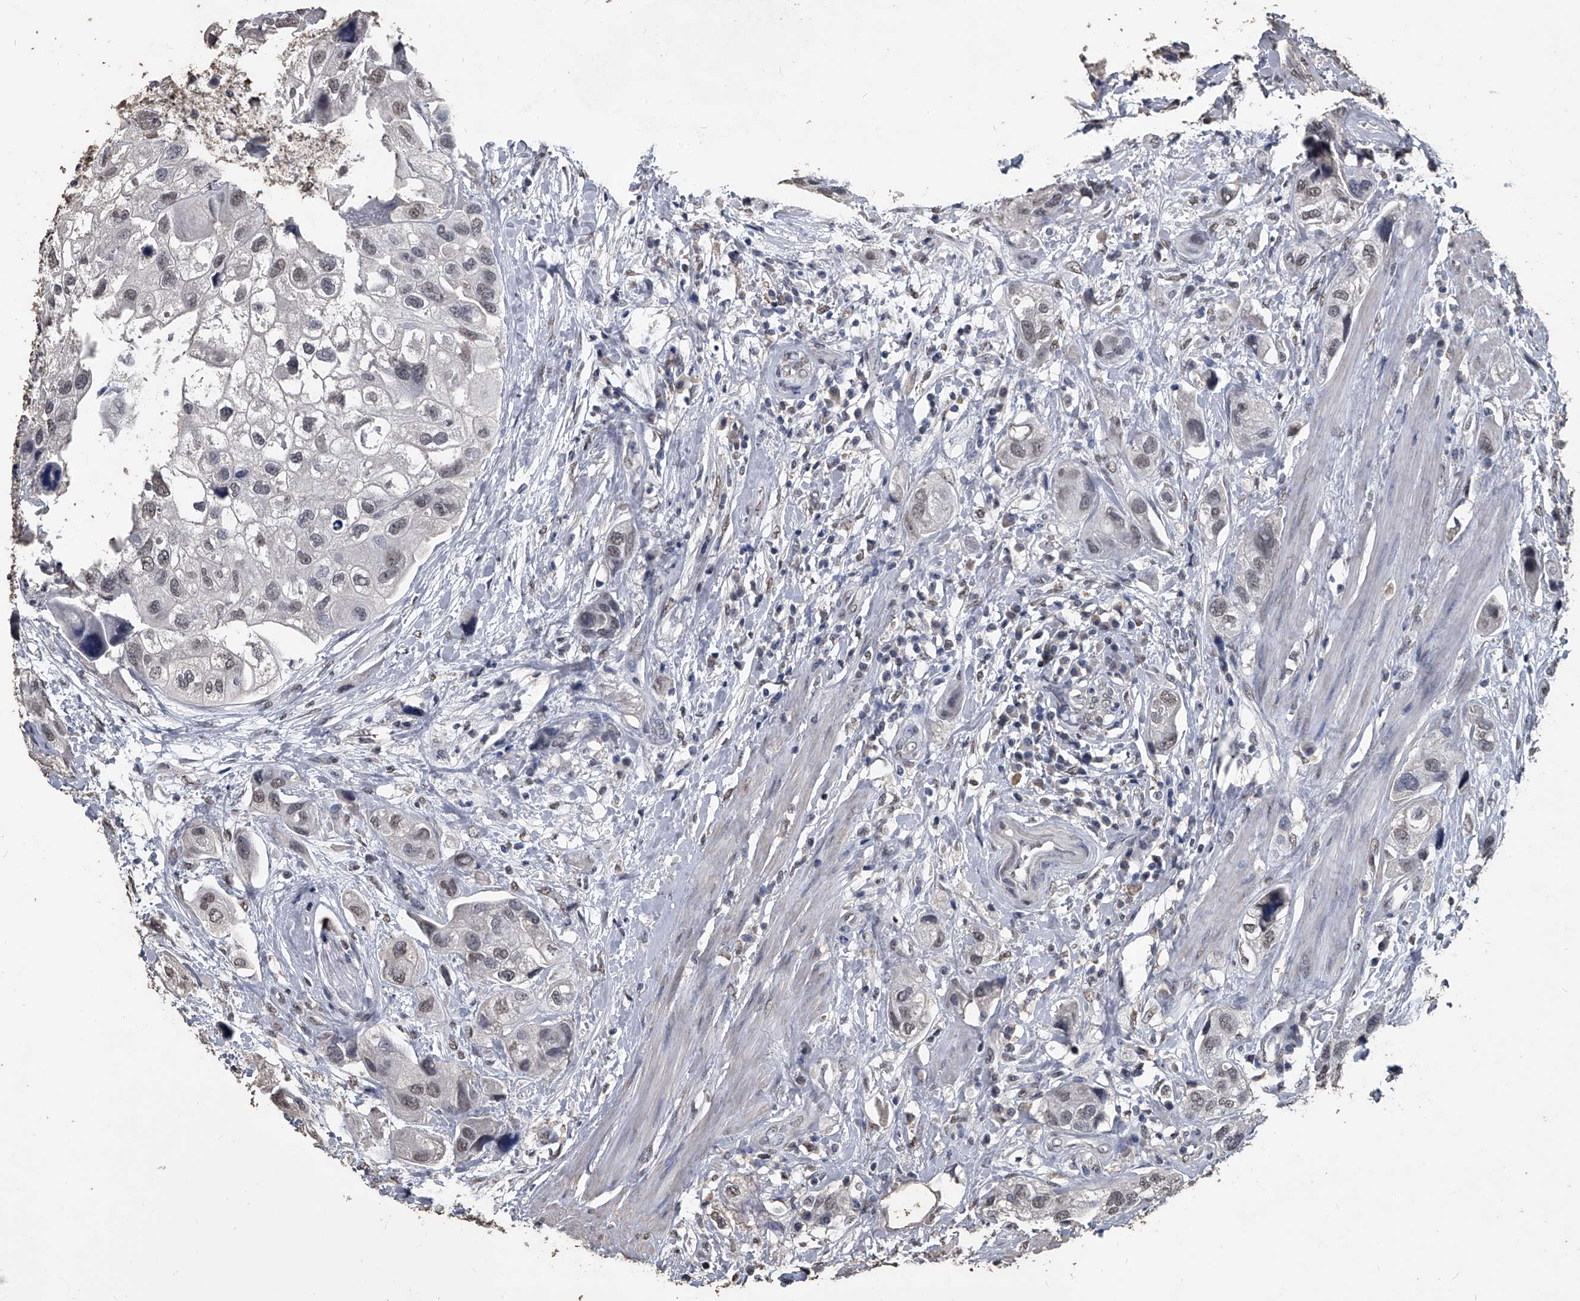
{"staining": {"intensity": "weak", "quantity": "<25%", "location": "nuclear"}, "tissue": "urothelial cancer", "cell_type": "Tumor cells", "image_type": "cancer", "snomed": [{"axis": "morphology", "description": "Urothelial carcinoma, High grade"}, {"axis": "topography", "description": "Urinary bladder"}], "caption": "Immunohistochemistry (IHC) of human urothelial cancer demonstrates no expression in tumor cells. The staining was performed using DAB (3,3'-diaminobenzidine) to visualize the protein expression in brown, while the nuclei were stained in blue with hematoxylin (Magnification: 20x).", "gene": "MATR3", "patient": {"sex": "female", "age": 64}}